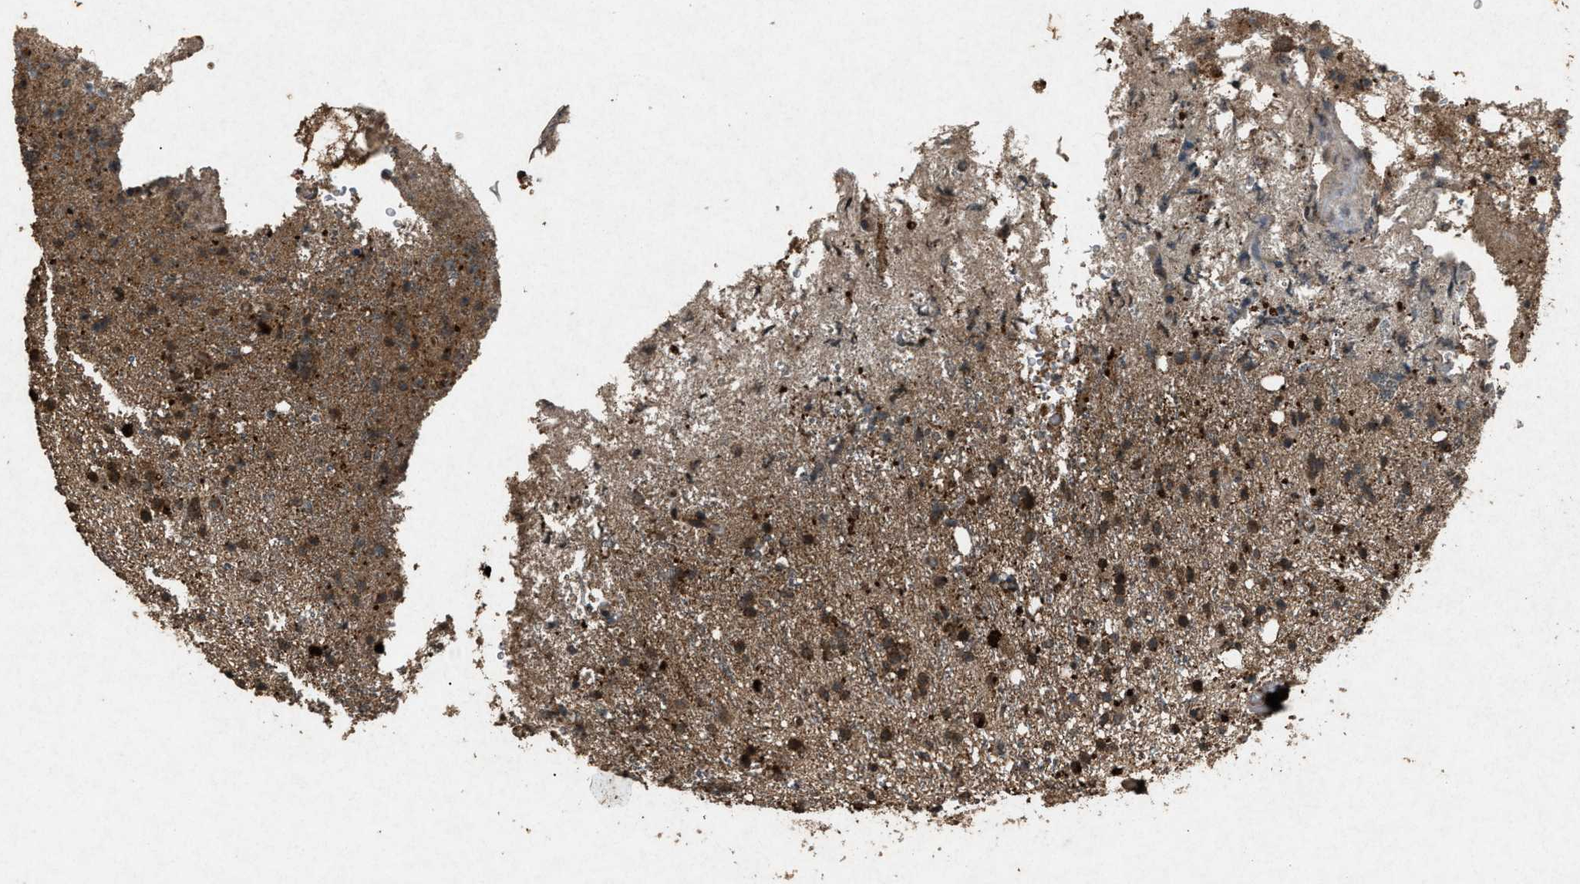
{"staining": {"intensity": "moderate", "quantity": ">75%", "location": "cytoplasmic/membranous"}, "tissue": "glioma", "cell_type": "Tumor cells", "image_type": "cancer", "snomed": [{"axis": "morphology", "description": "Glioma, malignant, High grade"}, {"axis": "topography", "description": "Brain"}], "caption": "High-magnification brightfield microscopy of glioma stained with DAB (brown) and counterstained with hematoxylin (blue). tumor cells exhibit moderate cytoplasmic/membranous positivity is seen in about>75% of cells. (brown staining indicates protein expression, while blue staining denotes nuclei).", "gene": "OAS1", "patient": {"sex": "male", "age": 47}}